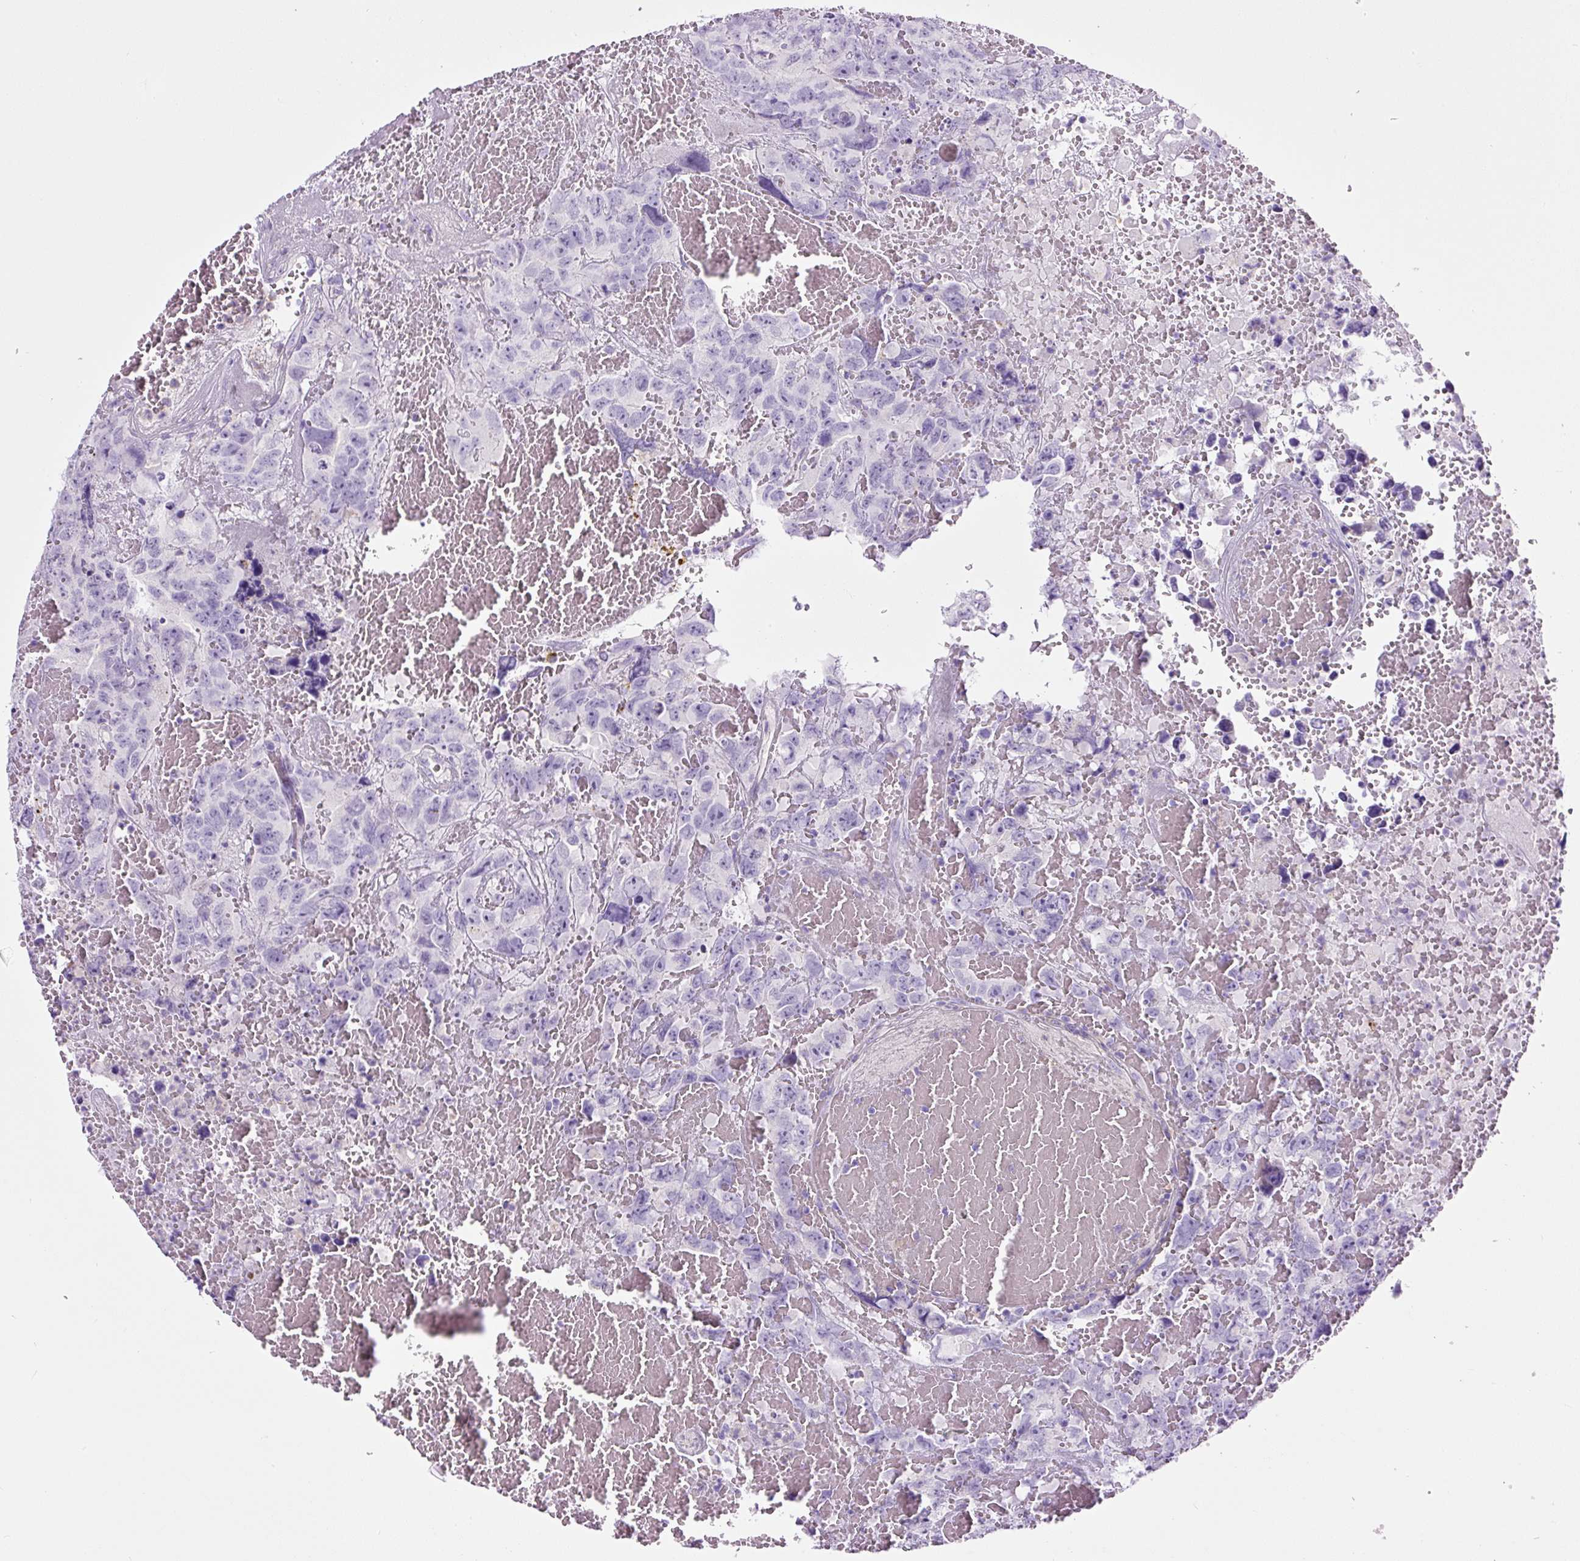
{"staining": {"intensity": "negative", "quantity": "none", "location": "none"}, "tissue": "testis cancer", "cell_type": "Tumor cells", "image_type": "cancer", "snomed": [{"axis": "morphology", "description": "Carcinoma, Embryonal, NOS"}, {"axis": "topography", "description": "Testis"}], "caption": "This is a micrograph of immunohistochemistry (IHC) staining of embryonal carcinoma (testis), which shows no staining in tumor cells.", "gene": "RNF212B", "patient": {"sex": "male", "age": 45}}